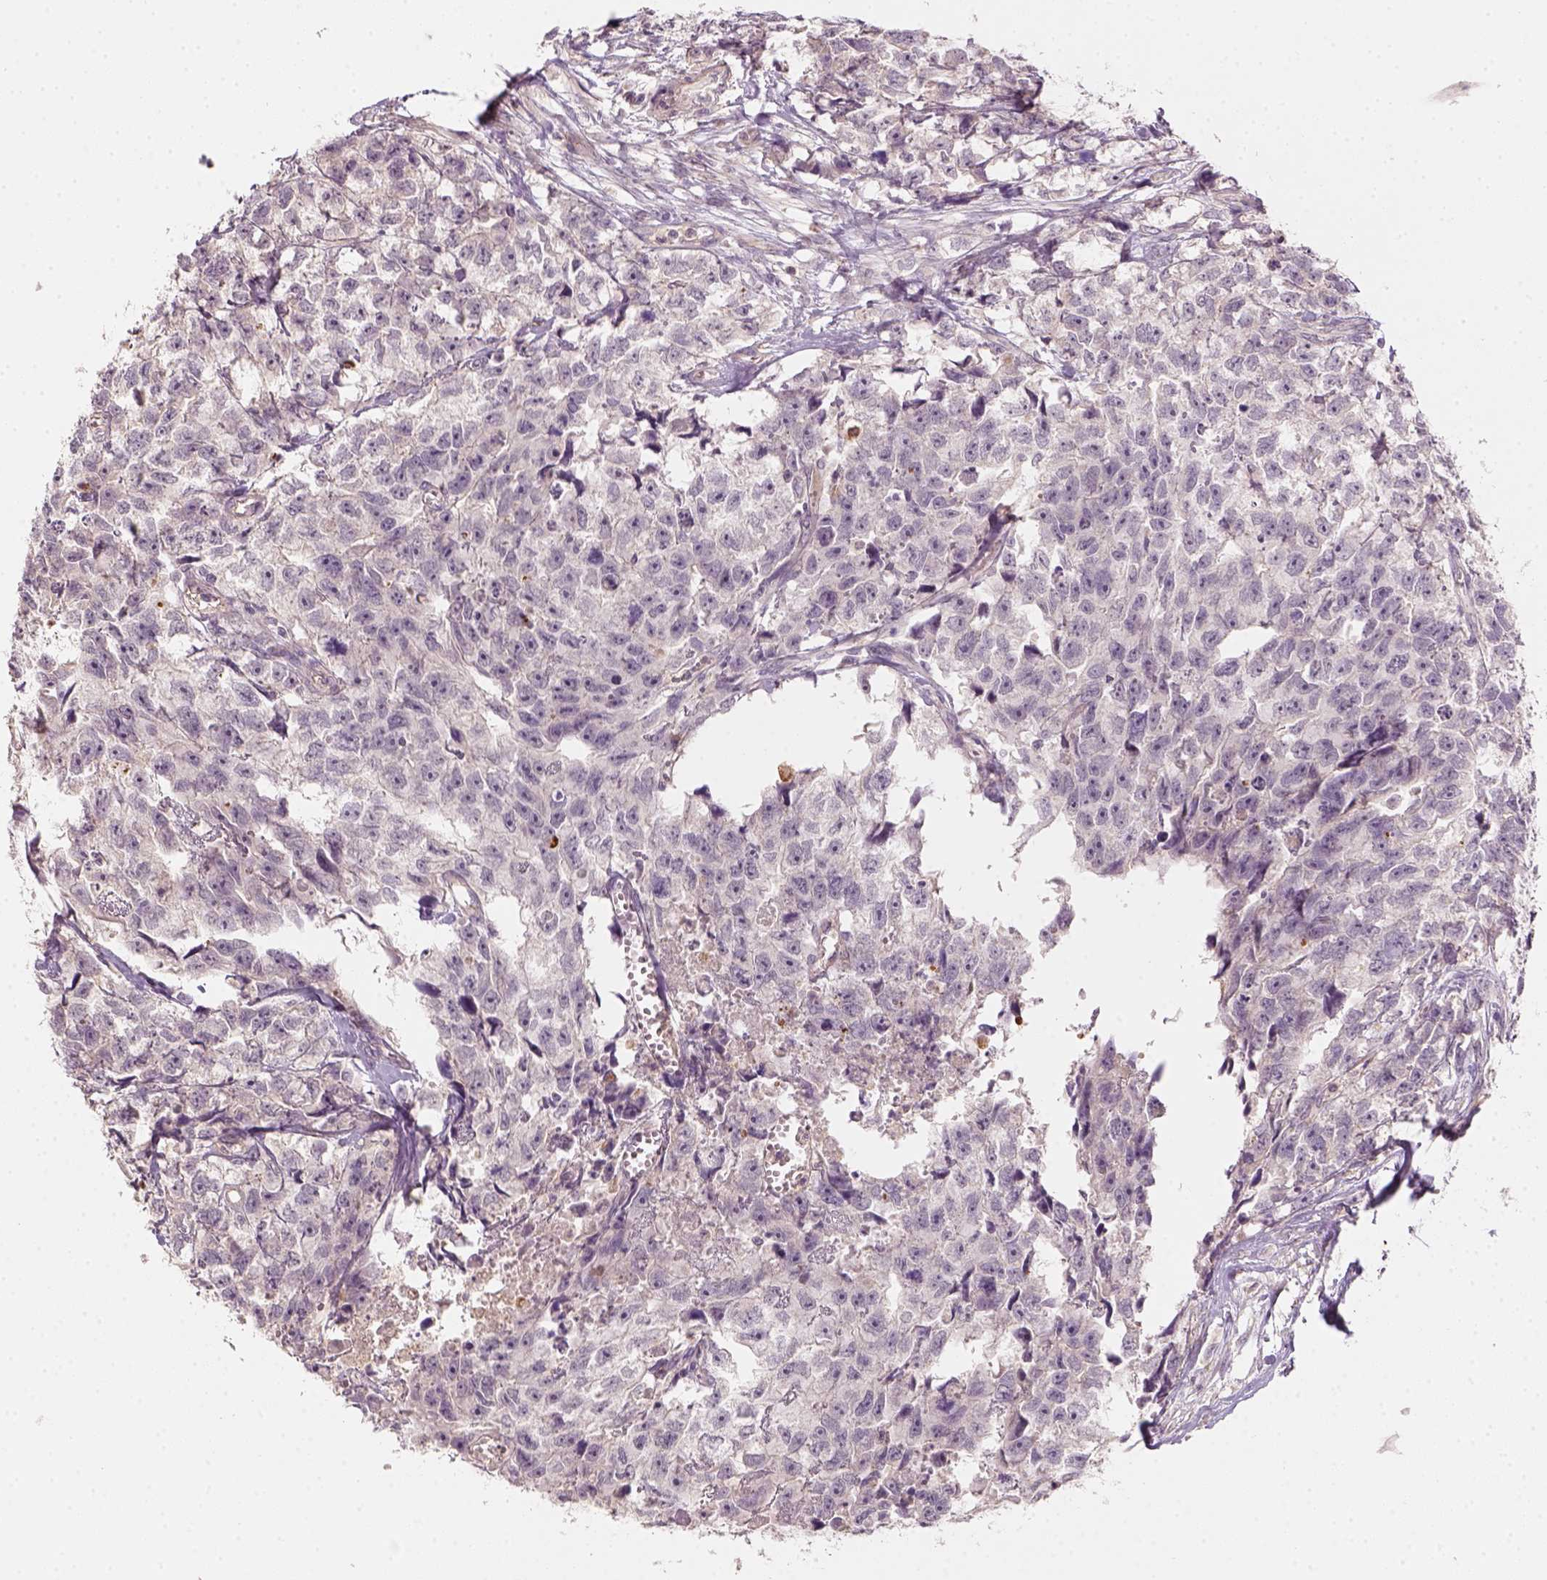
{"staining": {"intensity": "negative", "quantity": "none", "location": "none"}, "tissue": "testis cancer", "cell_type": "Tumor cells", "image_type": "cancer", "snomed": [{"axis": "morphology", "description": "Carcinoma, Embryonal, NOS"}, {"axis": "morphology", "description": "Teratoma, malignant, NOS"}, {"axis": "topography", "description": "Testis"}], "caption": "Immunohistochemical staining of human testis cancer (teratoma (malignant)) shows no significant expression in tumor cells. (DAB IHC, high magnification).", "gene": "AQP9", "patient": {"sex": "male", "age": 44}}